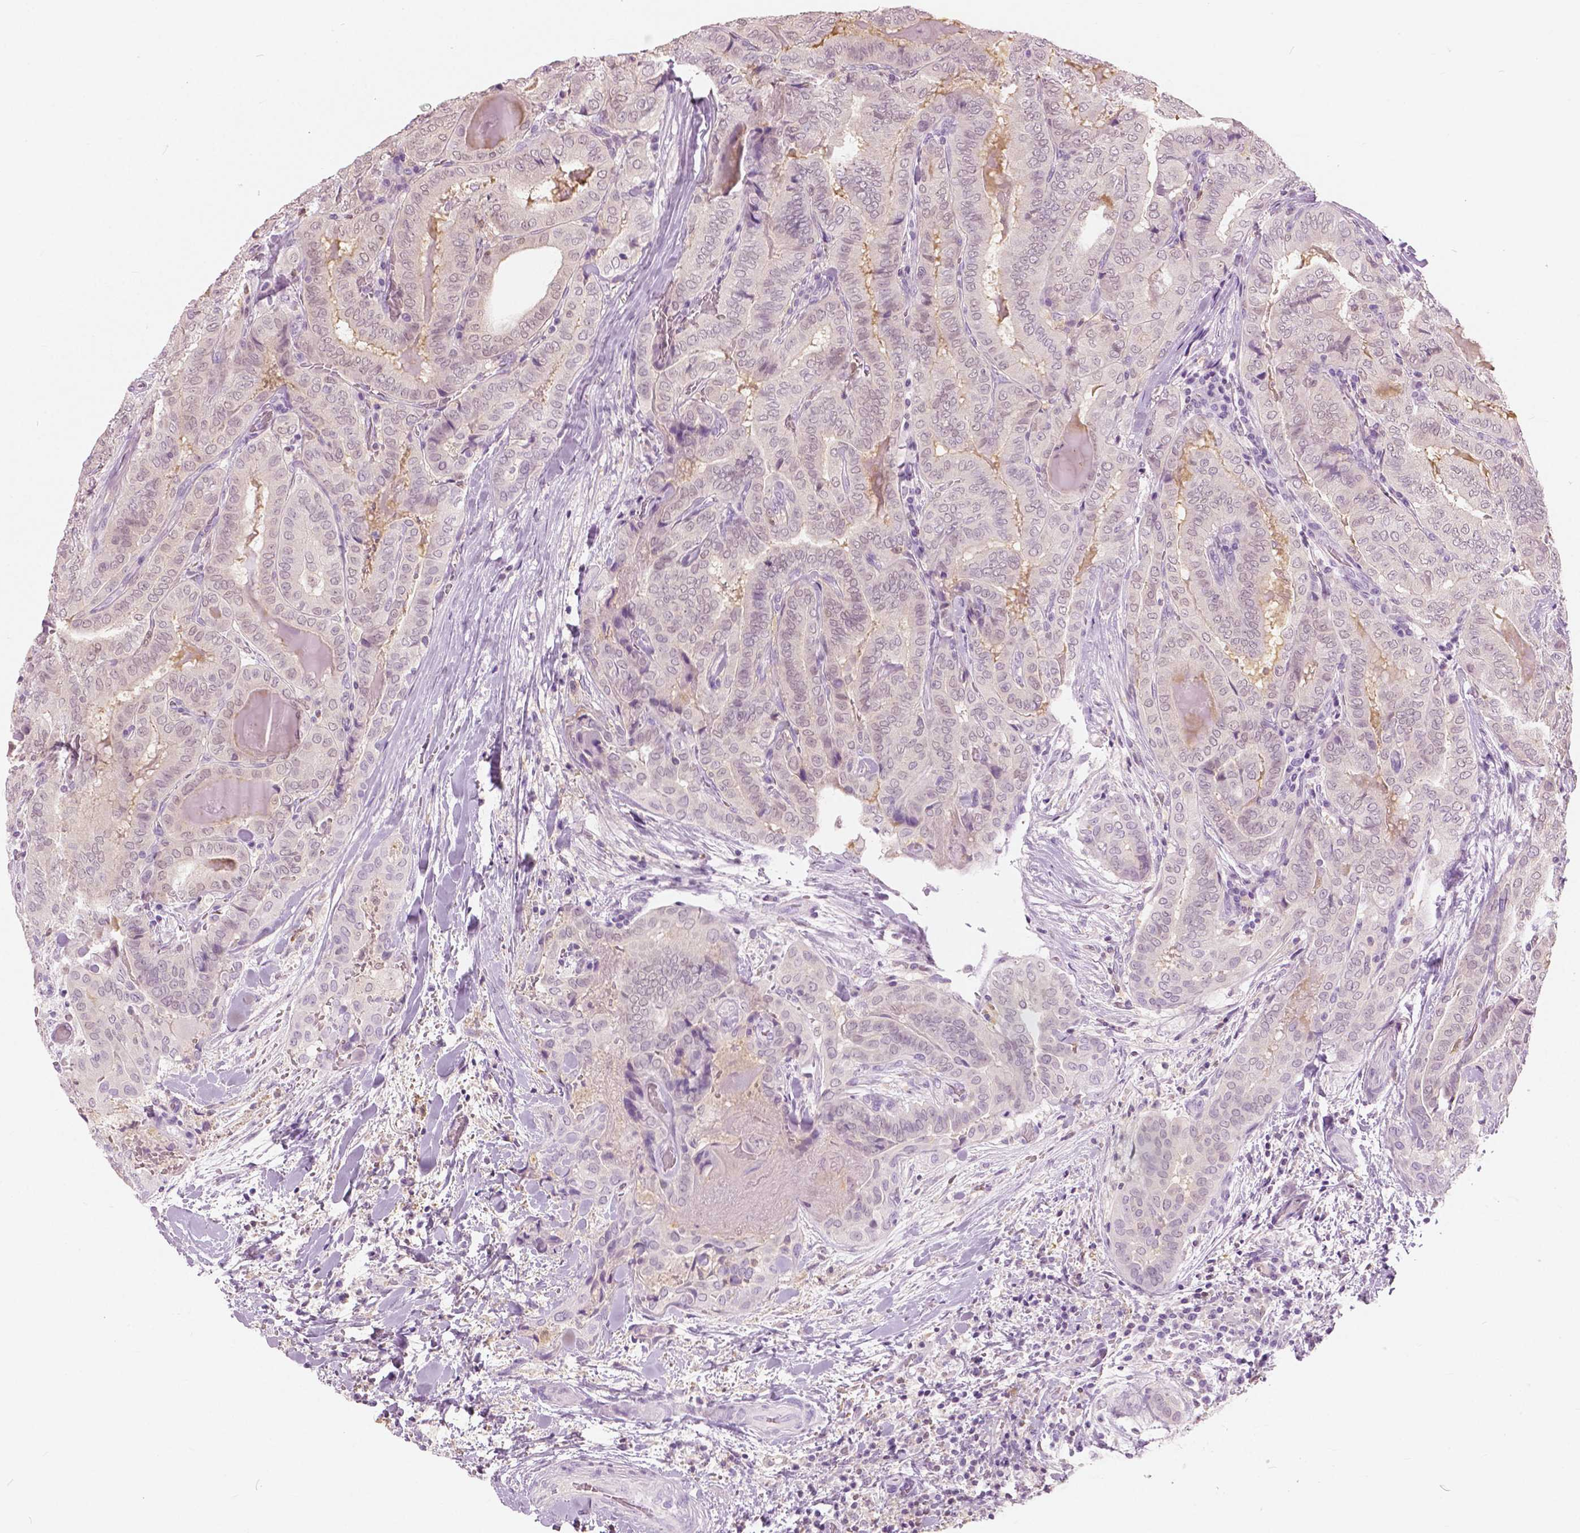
{"staining": {"intensity": "negative", "quantity": "none", "location": "none"}, "tissue": "thyroid cancer", "cell_type": "Tumor cells", "image_type": "cancer", "snomed": [{"axis": "morphology", "description": "Papillary adenocarcinoma, NOS"}, {"axis": "topography", "description": "Thyroid gland"}], "caption": "The image displays no significant staining in tumor cells of thyroid papillary adenocarcinoma. (DAB immunohistochemistry with hematoxylin counter stain).", "gene": "GALM", "patient": {"sex": "female", "age": 61}}